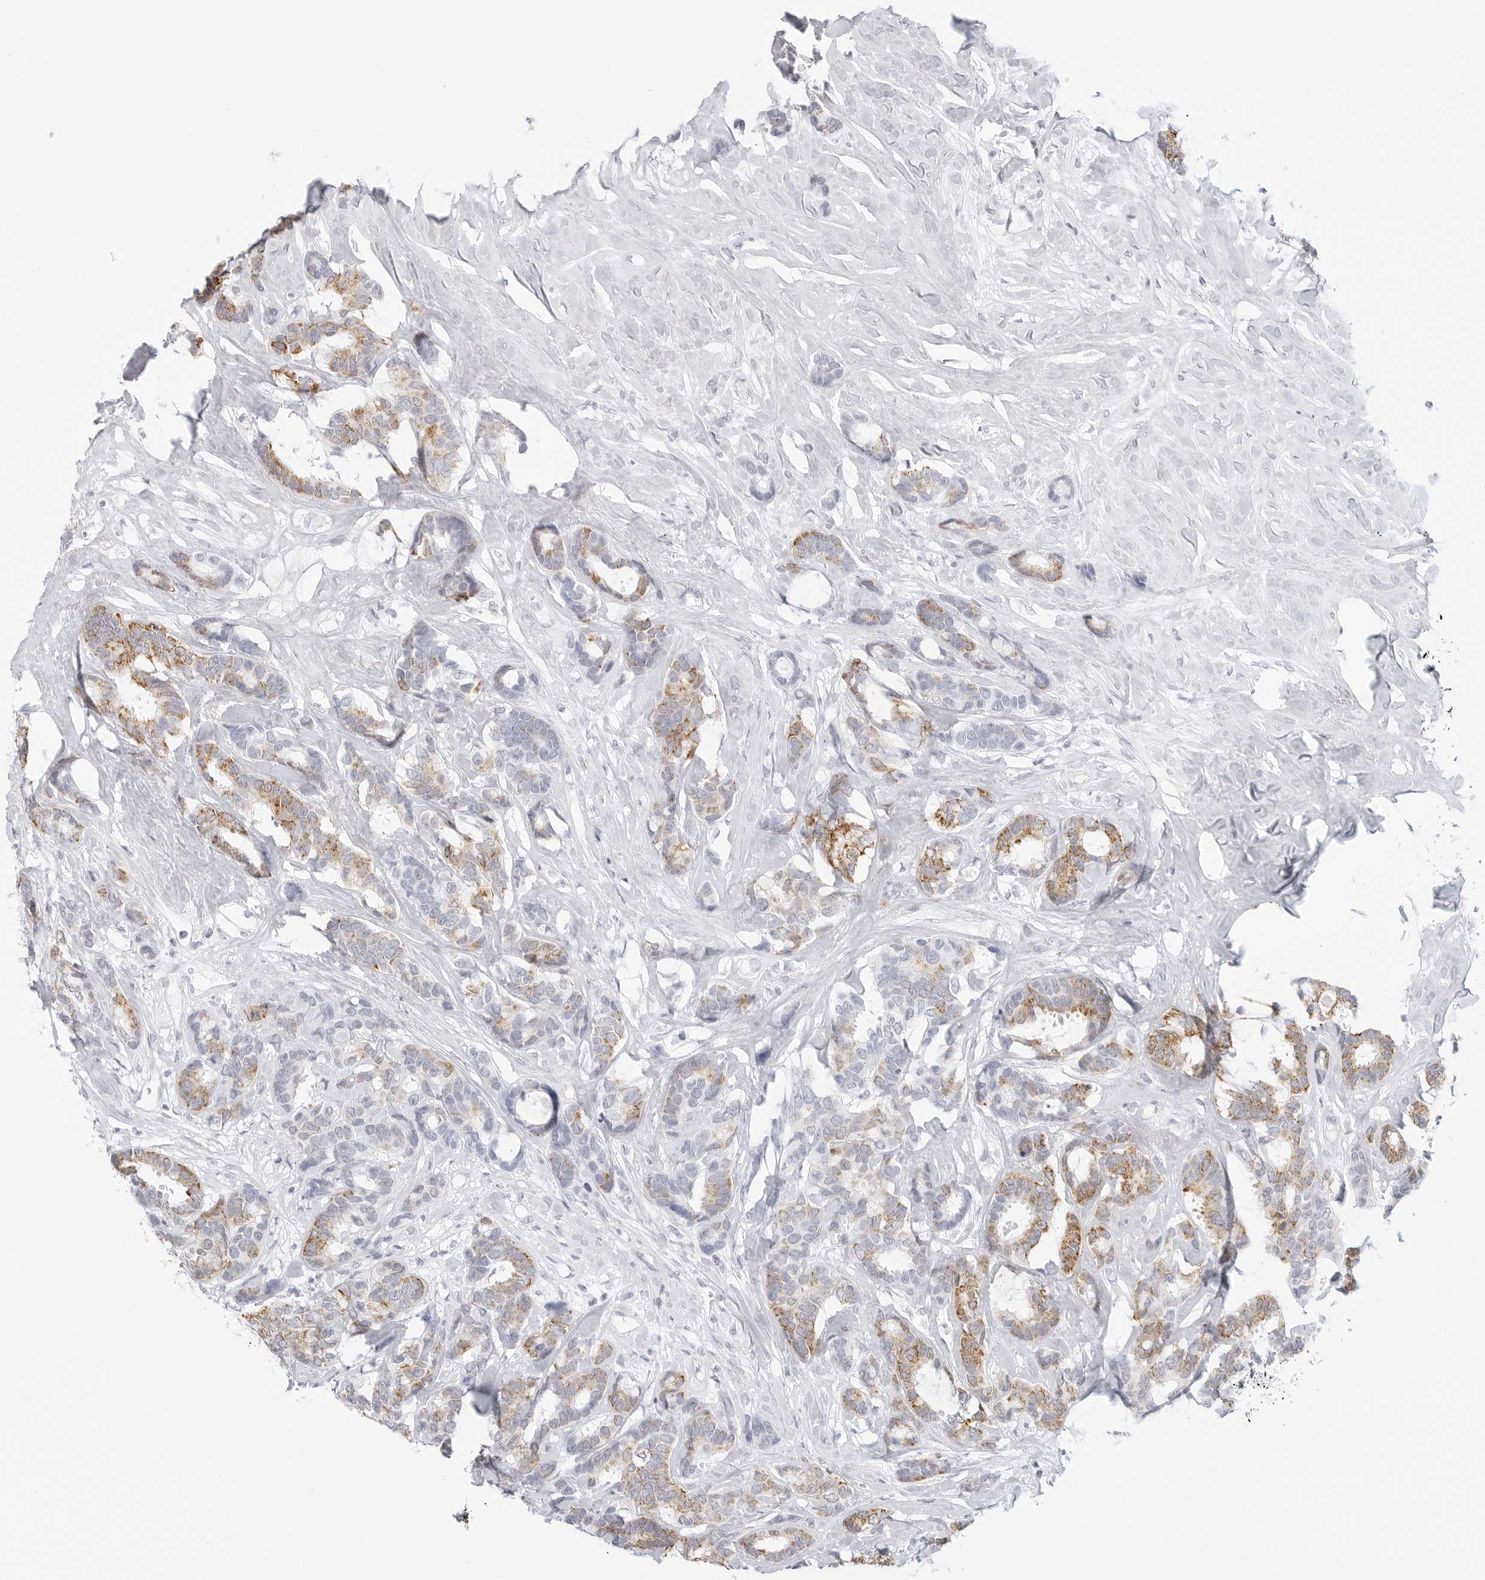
{"staining": {"intensity": "moderate", "quantity": "25%-75%", "location": "cytoplasmic/membranous"}, "tissue": "breast cancer", "cell_type": "Tumor cells", "image_type": "cancer", "snomed": [{"axis": "morphology", "description": "Duct carcinoma"}, {"axis": "topography", "description": "Breast"}], "caption": "Brown immunohistochemical staining in human breast cancer exhibits moderate cytoplasmic/membranous positivity in approximately 25%-75% of tumor cells.", "gene": "HMGCS2", "patient": {"sex": "female", "age": 87}}